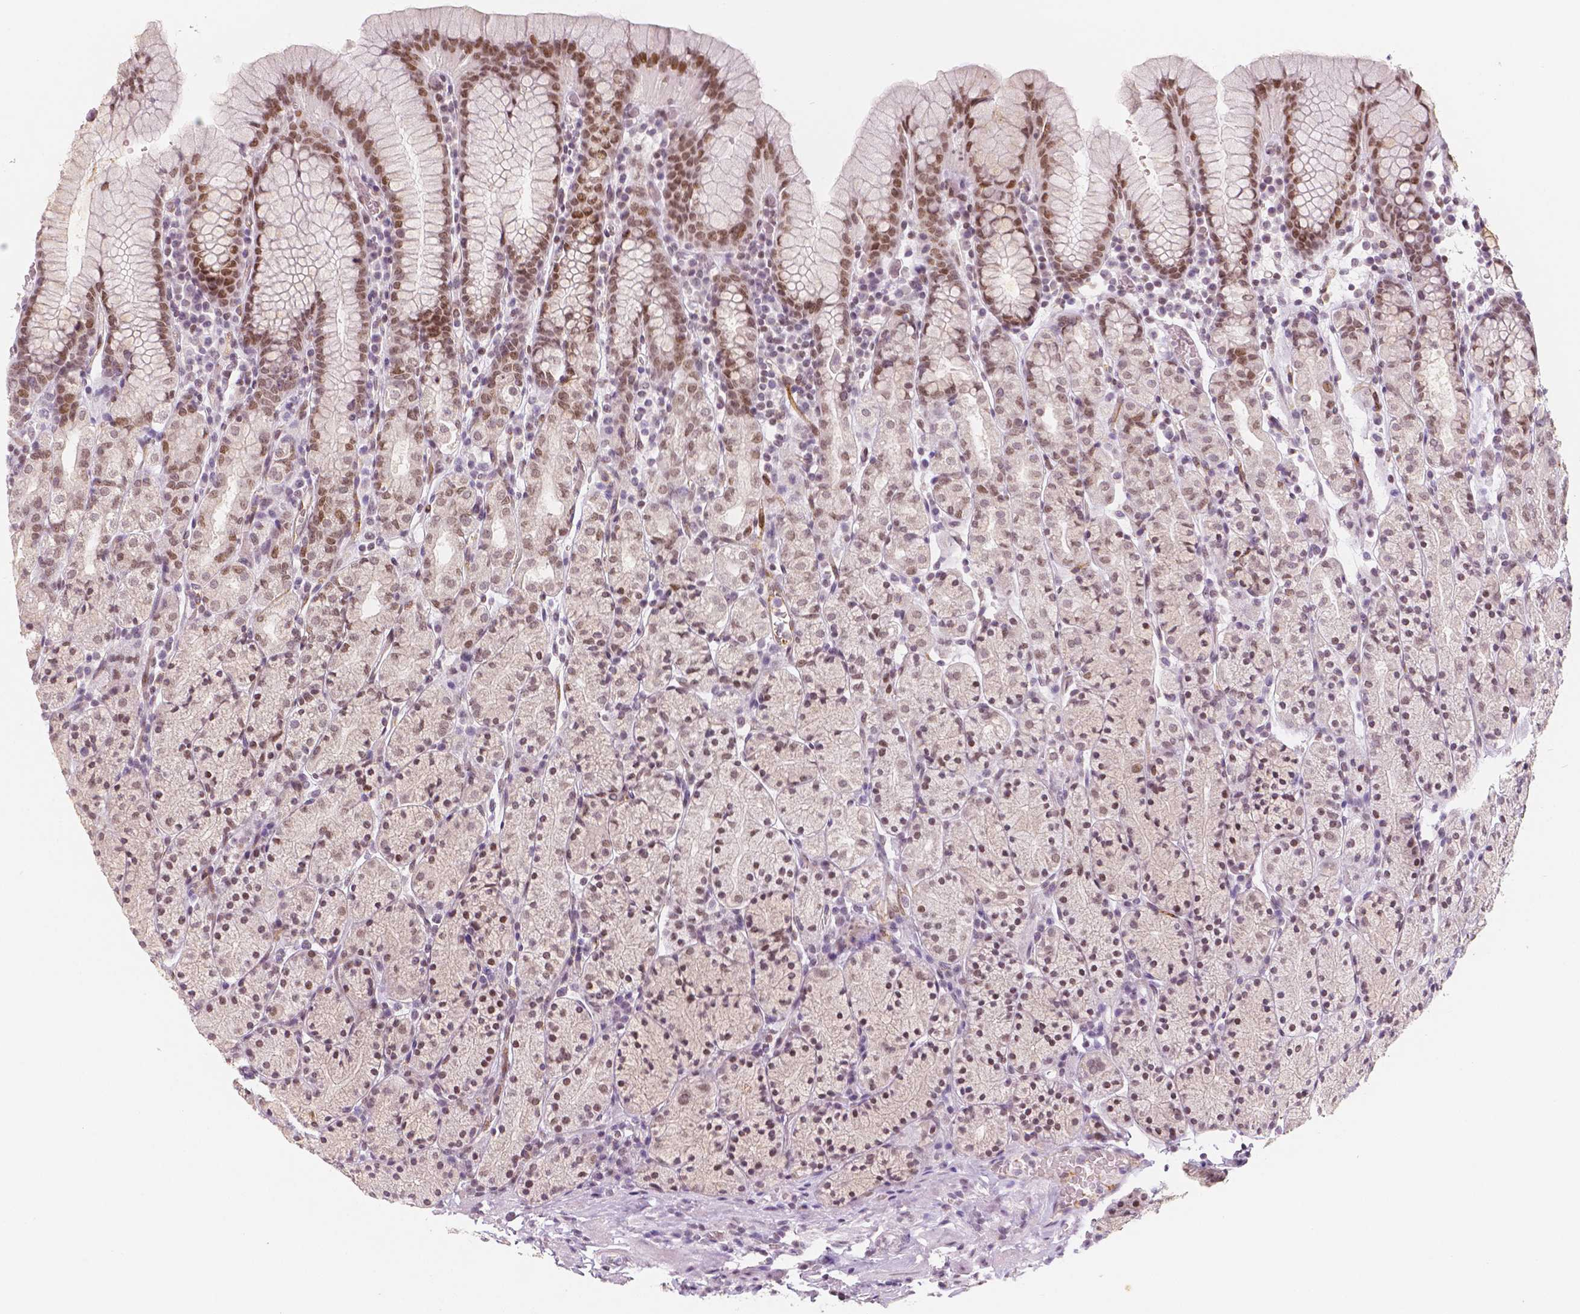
{"staining": {"intensity": "moderate", "quantity": "25%-75%", "location": "nuclear"}, "tissue": "stomach", "cell_type": "Glandular cells", "image_type": "normal", "snomed": [{"axis": "morphology", "description": "Normal tissue, NOS"}, {"axis": "topography", "description": "Stomach, upper"}, {"axis": "topography", "description": "Stomach"}], "caption": "The immunohistochemical stain highlights moderate nuclear expression in glandular cells of benign stomach.", "gene": "KDM5B", "patient": {"sex": "male", "age": 62}}